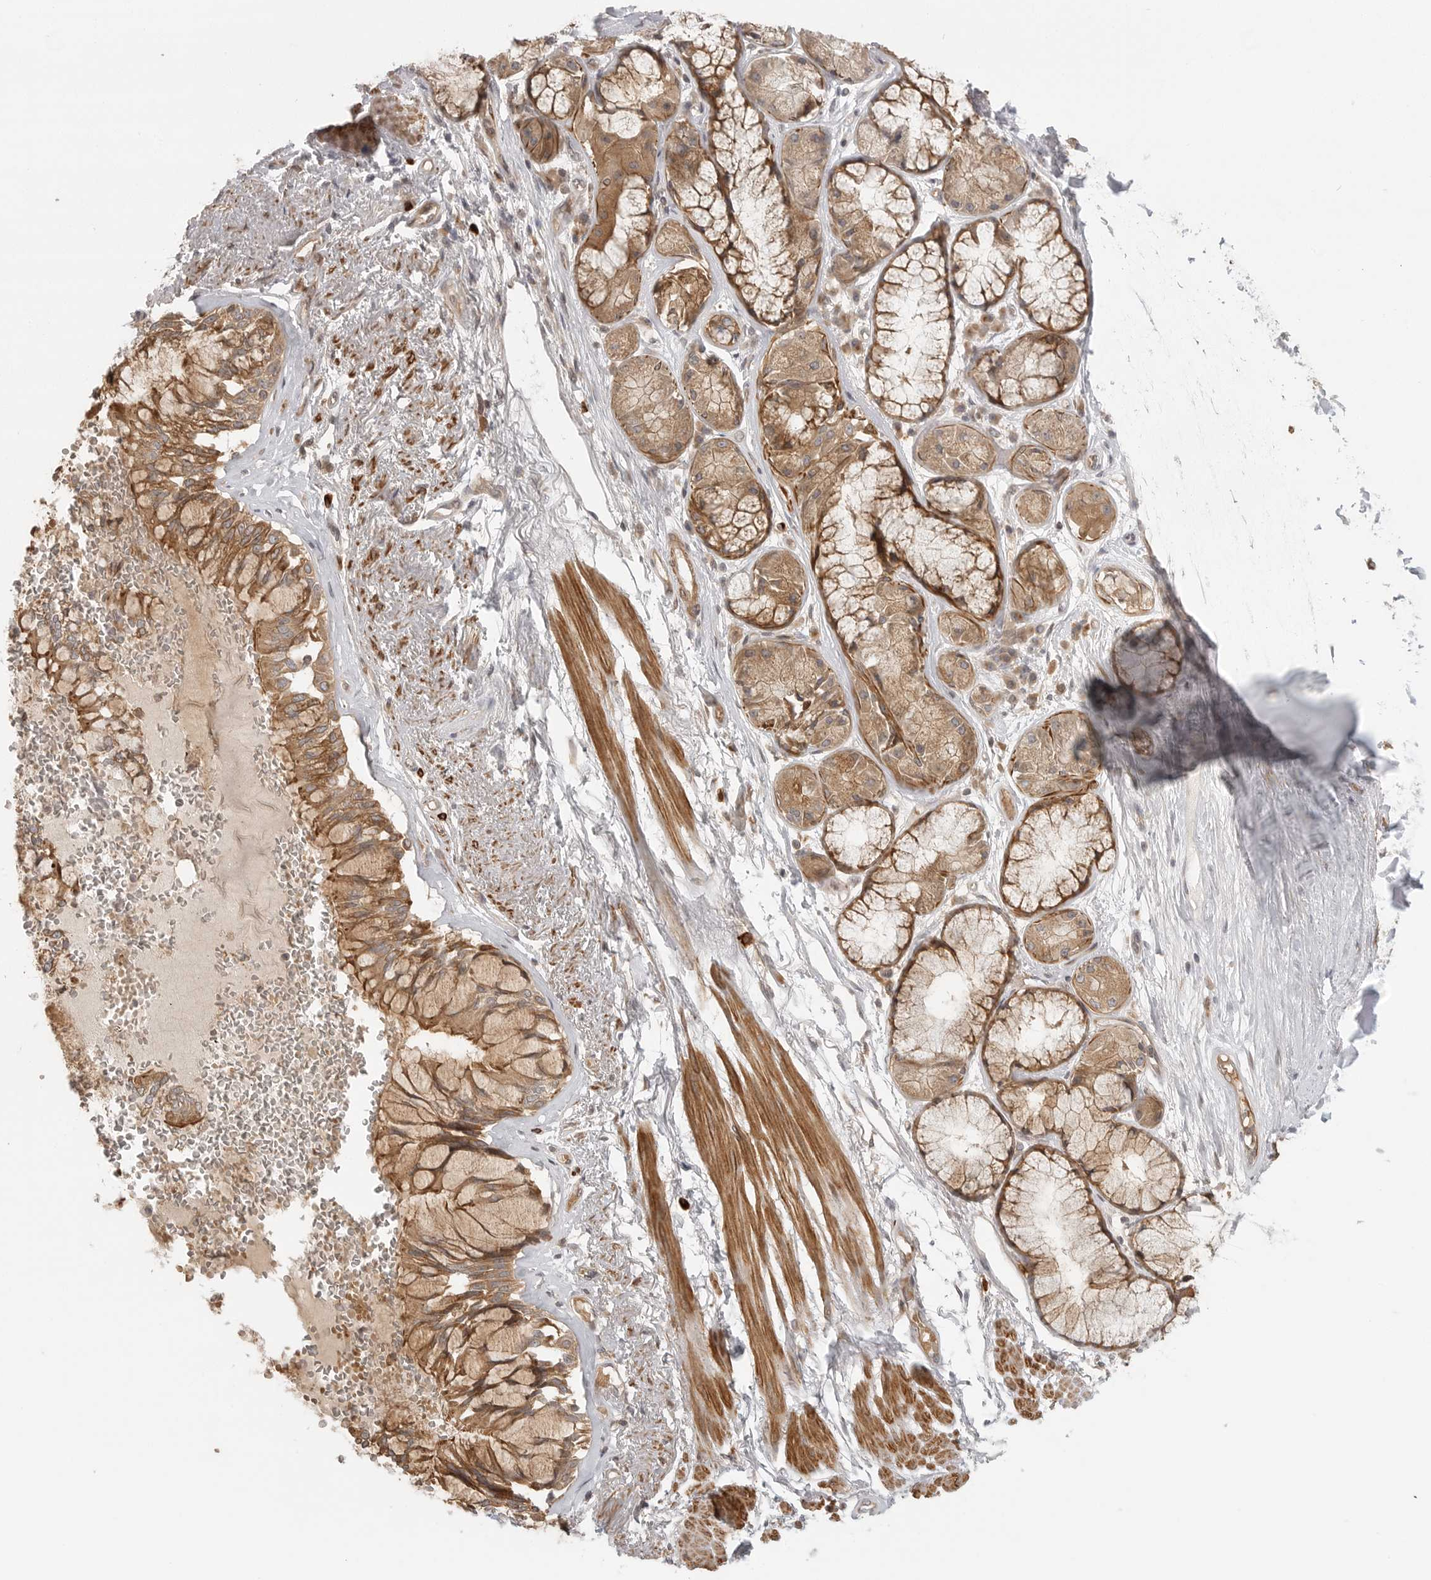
{"staining": {"intensity": "weak", "quantity": ">75%", "location": "cytoplasmic/membranous"}, "tissue": "adipose tissue", "cell_type": "Adipocytes", "image_type": "normal", "snomed": [{"axis": "morphology", "description": "Normal tissue, NOS"}, {"axis": "topography", "description": "Bronchus"}], "caption": "Immunohistochemistry of benign human adipose tissue exhibits low levels of weak cytoplasmic/membranous expression in about >75% of adipocytes.", "gene": "CCPG1", "patient": {"sex": "male", "age": 66}}